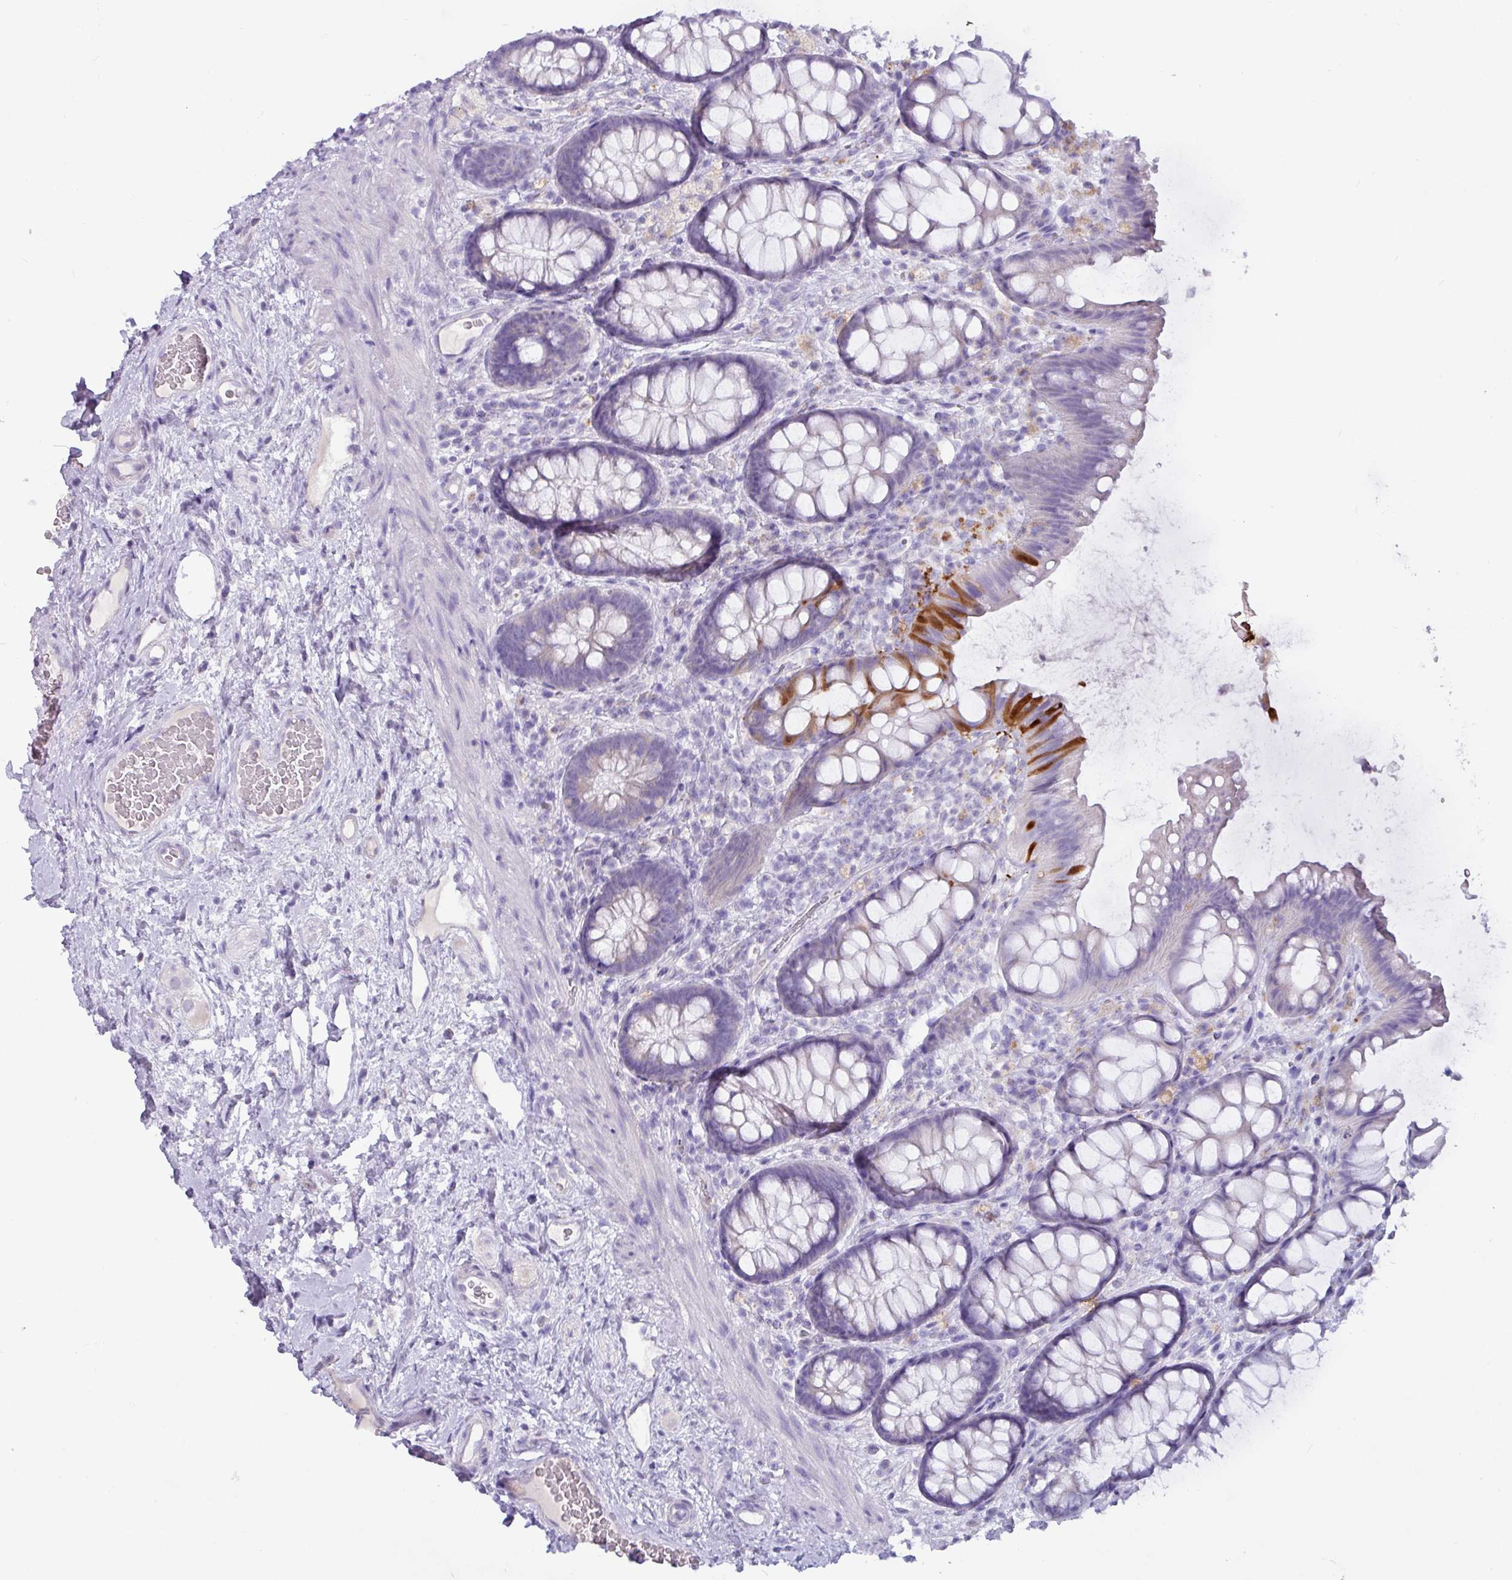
{"staining": {"intensity": "strong", "quantity": "<25%", "location": "cytoplasmic/membranous"}, "tissue": "rectum", "cell_type": "Glandular cells", "image_type": "normal", "snomed": [{"axis": "morphology", "description": "Normal tissue, NOS"}, {"axis": "topography", "description": "Rectum"}], "caption": "Immunohistochemical staining of unremarkable rectum reveals medium levels of strong cytoplasmic/membranous positivity in about <25% of glandular cells. (DAB (3,3'-diaminobenzidine) IHC, brown staining for protein, blue staining for nuclei).", "gene": "NCCRP1", "patient": {"sex": "female", "age": 67}}